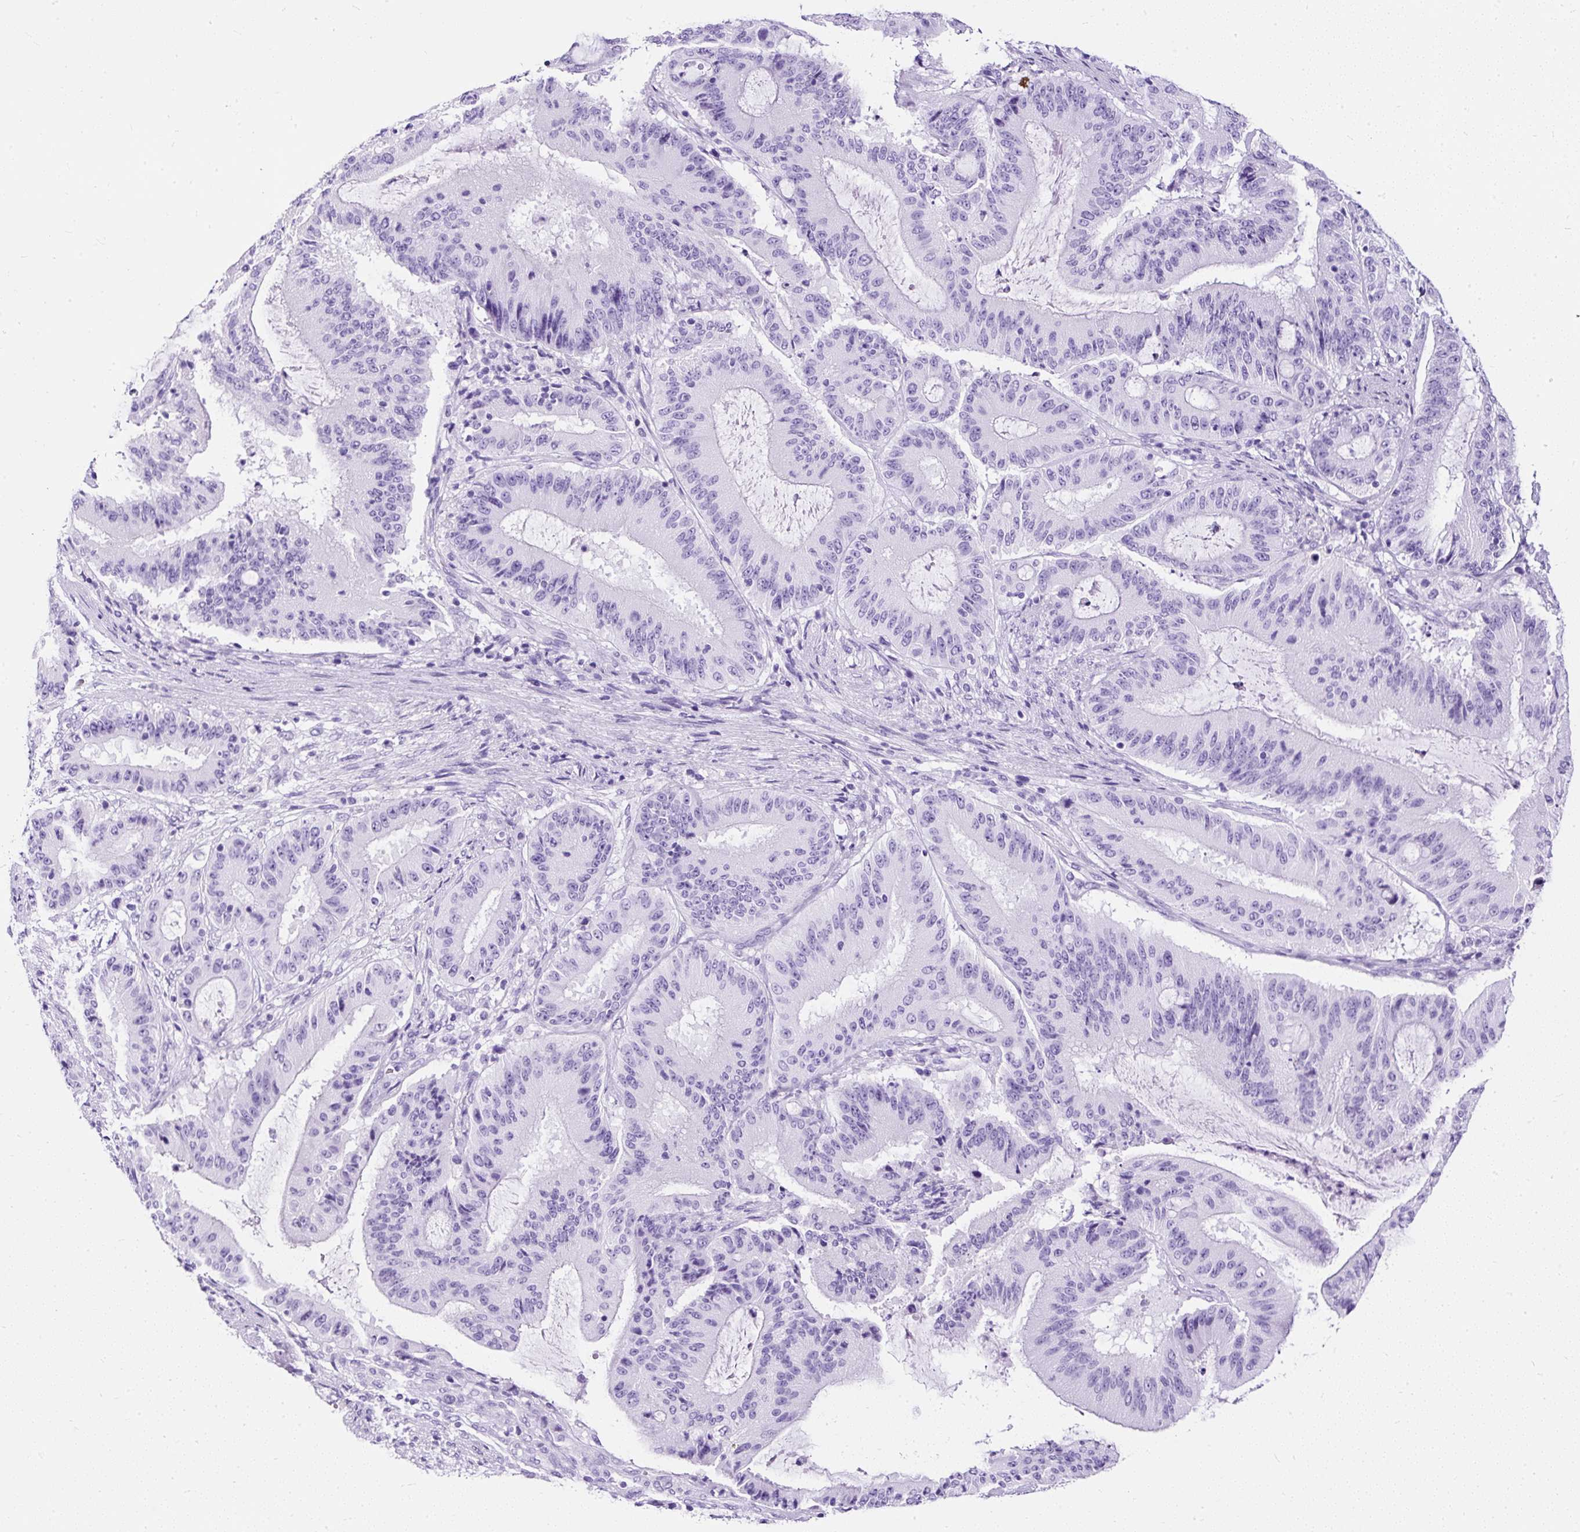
{"staining": {"intensity": "negative", "quantity": "none", "location": "none"}, "tissue": "liver cancer", "cell_type": "Tumor cells", "image_type": "cancer", "snomed": [{"axis": "morphology", "description": "Normal tissue, NOS"}, {"axis": "morphology", "description": "Cholangiocarcinoma"}, {"axis": "topography", "description": "Liver"}, {"axis": "topography", "description": "Peripheral nerve tissue"}], "caption": "Micrograph shows no significant protein positivity in tumor cells of liver cancer (cholangiocarcinoma).", "gene": "NTS", "patient": {"sex": "female", "age": 73}}